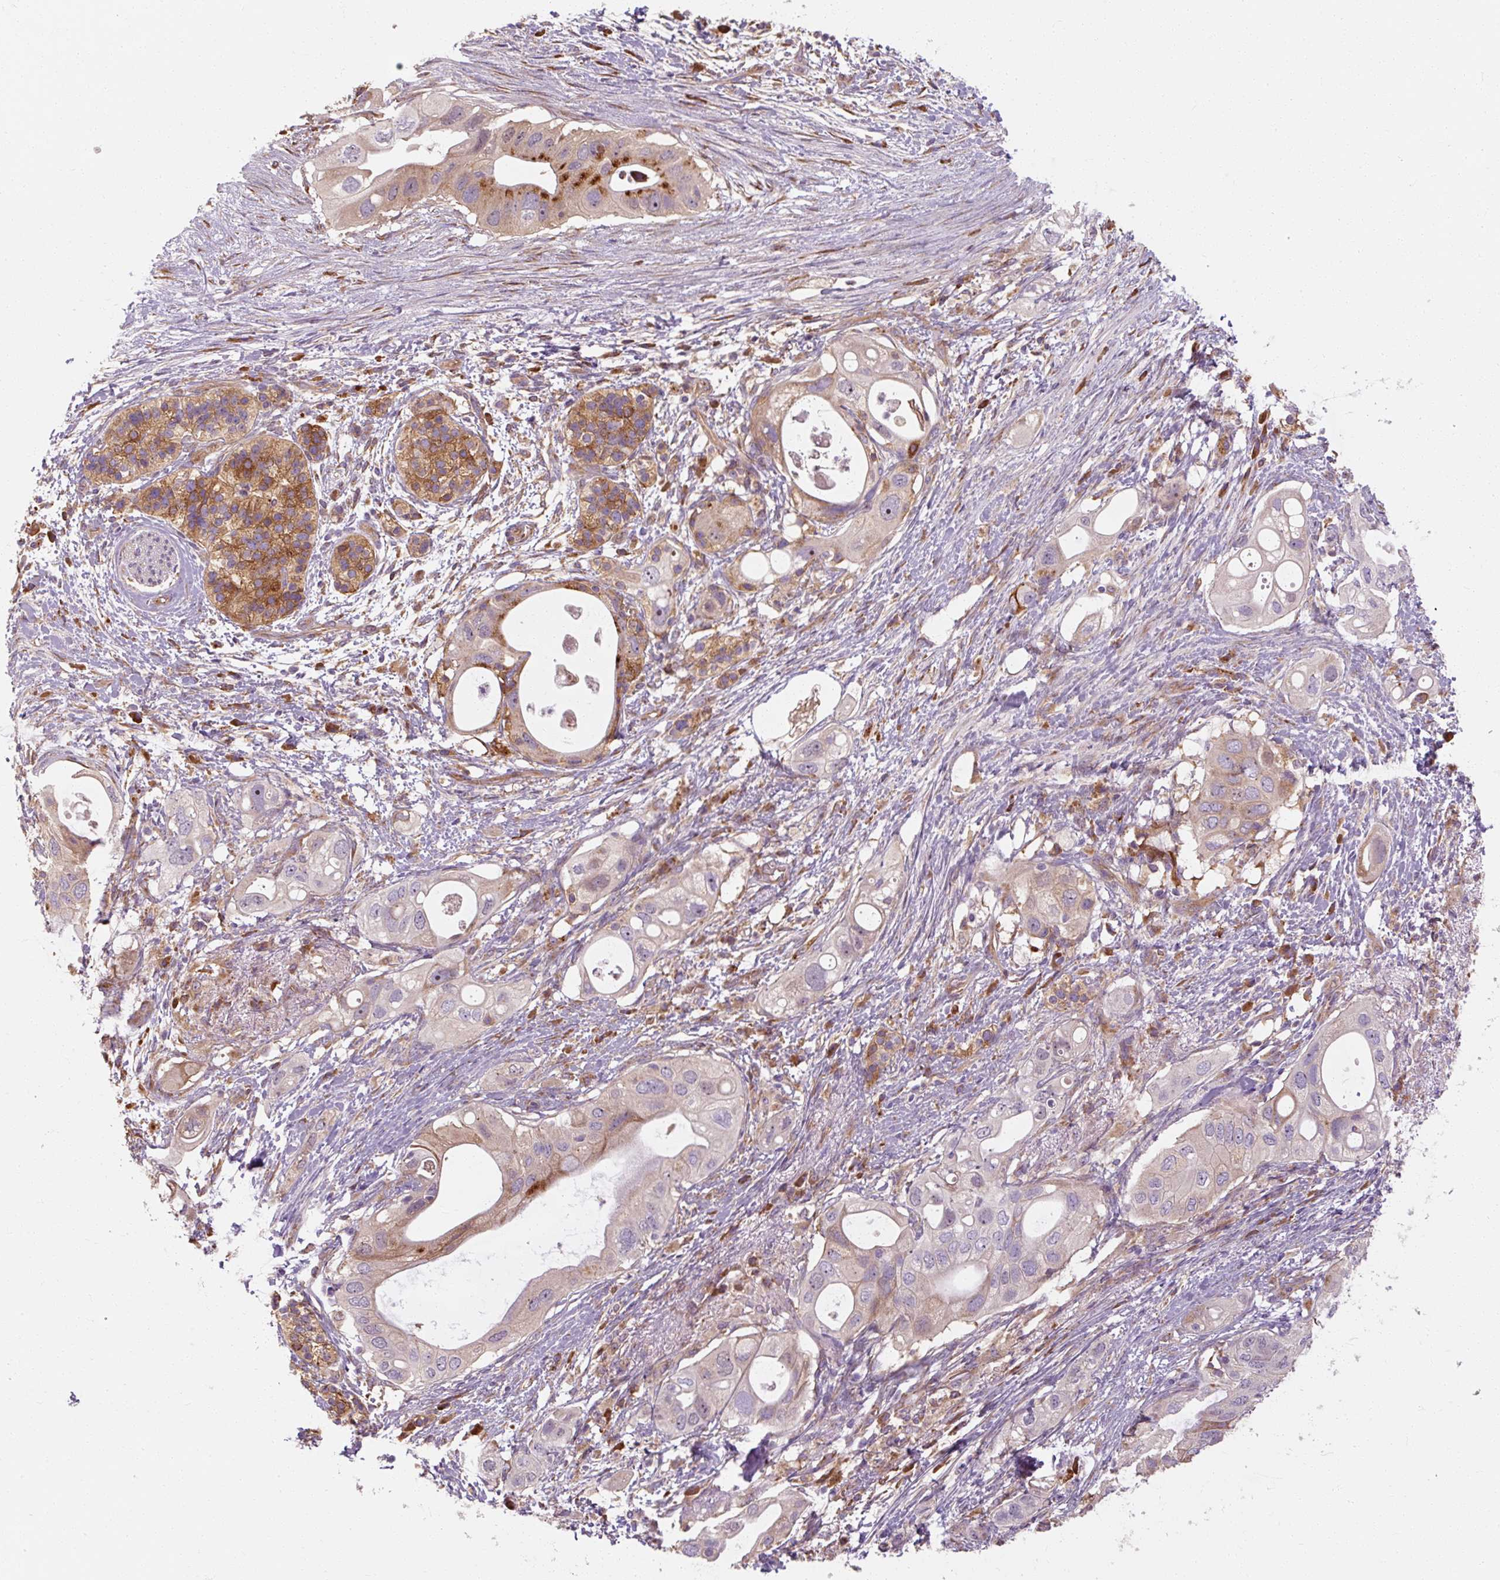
{"staining": {"intensity": "moderate", "quantity": "25%-75%", "location": "cytoplasmic/membranous"}, "tissue": "pancreatic cancer", "cell_type": "Tumor cells", "image_type": "cancer", "snomed": [{"axis": "morphology", "description": "Adenocarcinoma, NOS"}, {"axis": "topography", "description": "Pancreas"}], "caption": "Immunohistochemical staining of pancreatic cancer (adenocarcinoma) demonstrates medium levels of moderate cytoplasmic/membranous positivity in approximately 25%-75% of tumor cells.", "gene": "TBC1D4", "patient": {"sex": "female", "age": 72}}